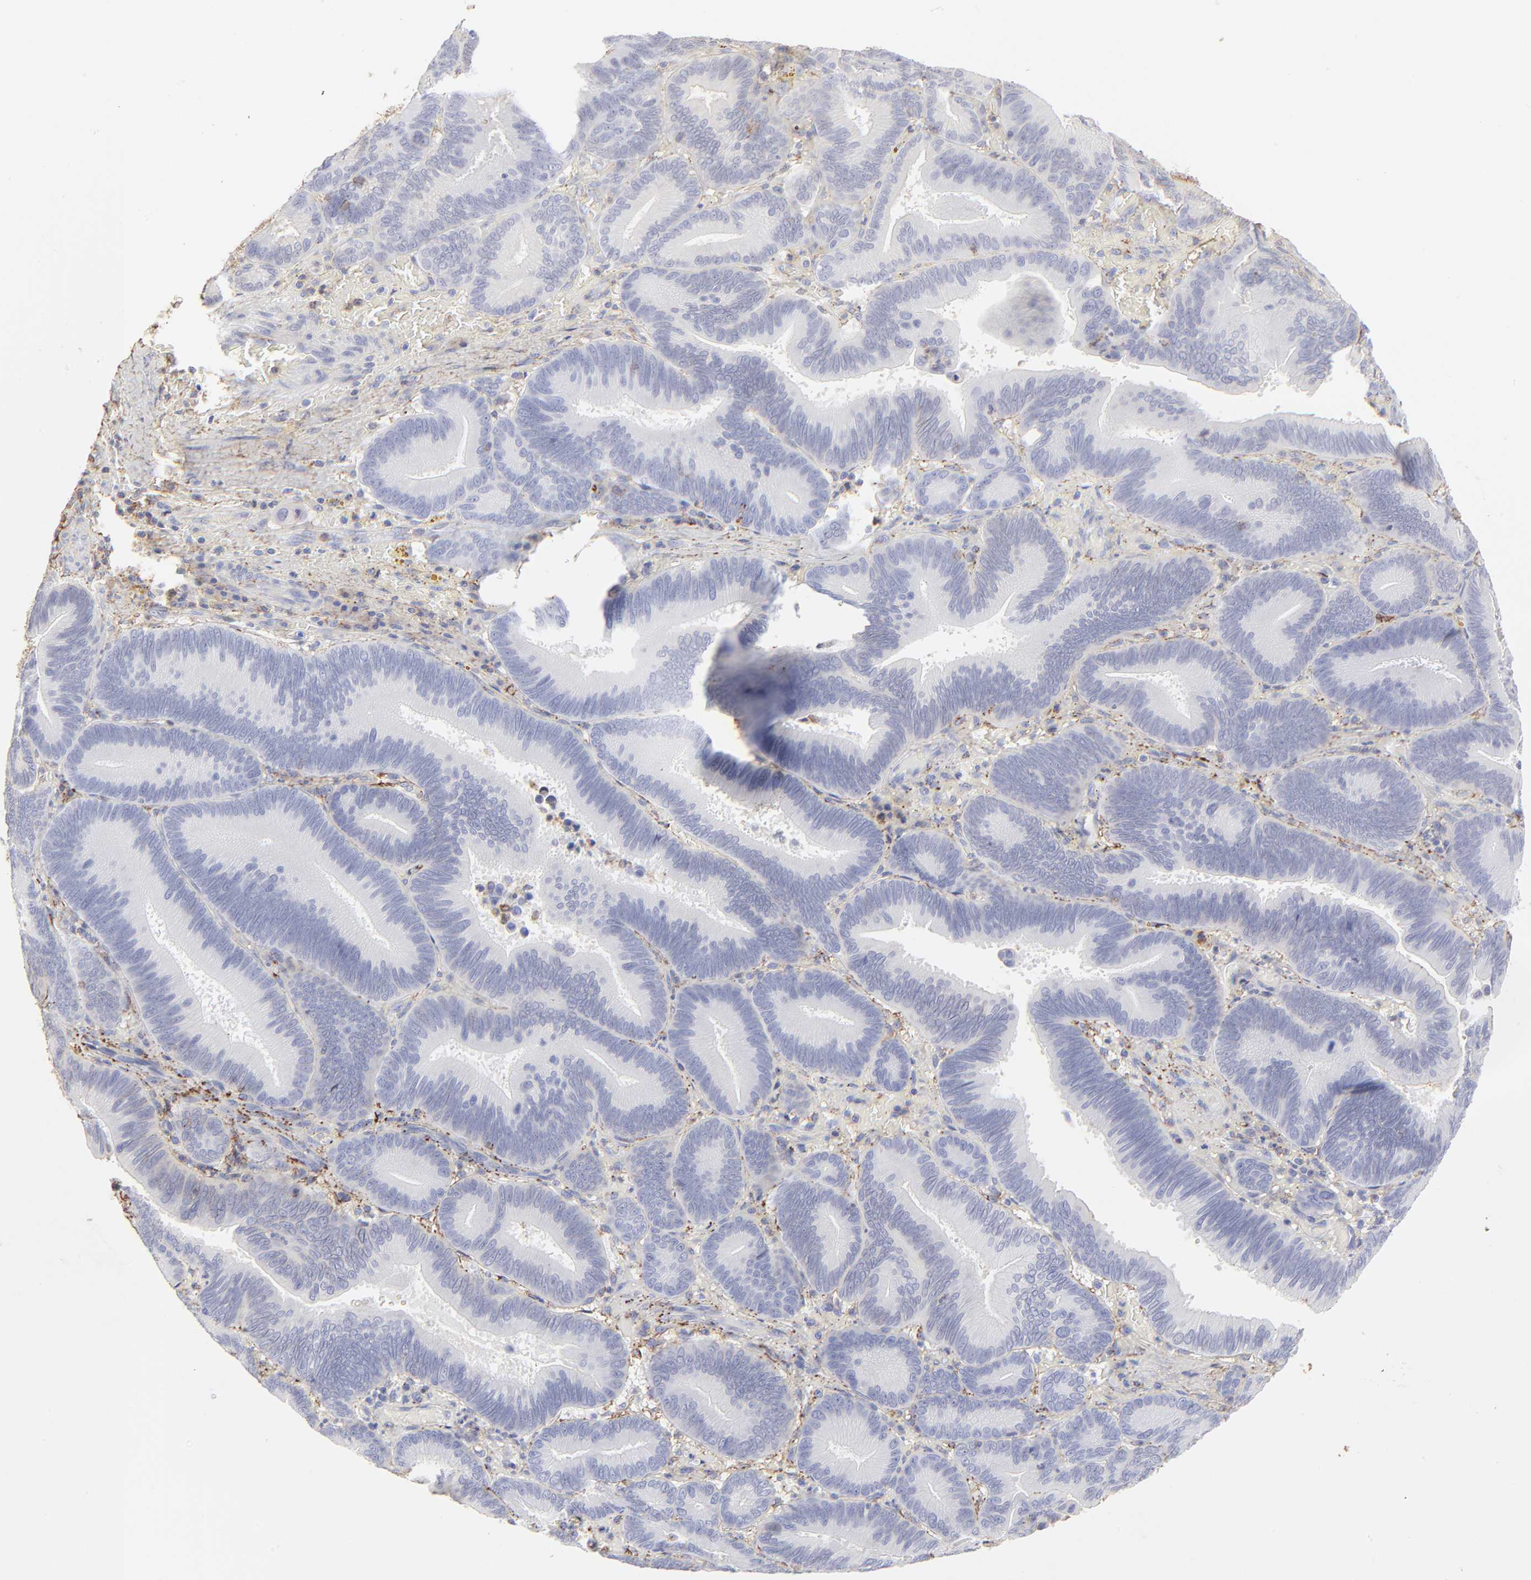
{"staining": {"intensity": "negative", "quantity": "none", "location": "none"}, "tissue": "pancreatic cancer", "cell_type": "Tumor cells", "image_type": "cancer", "snomed": [{"axis": "morphology", "description": "Adenocarcinoma, NOS"}, {"axis": "topography", "description": "Pancreas"}], "caption": "Tumor cells are negative for brown protein staining in pancreatic cancer.", "gene": "ANXA6", "patient": {"sex": "male", "age": 82}}